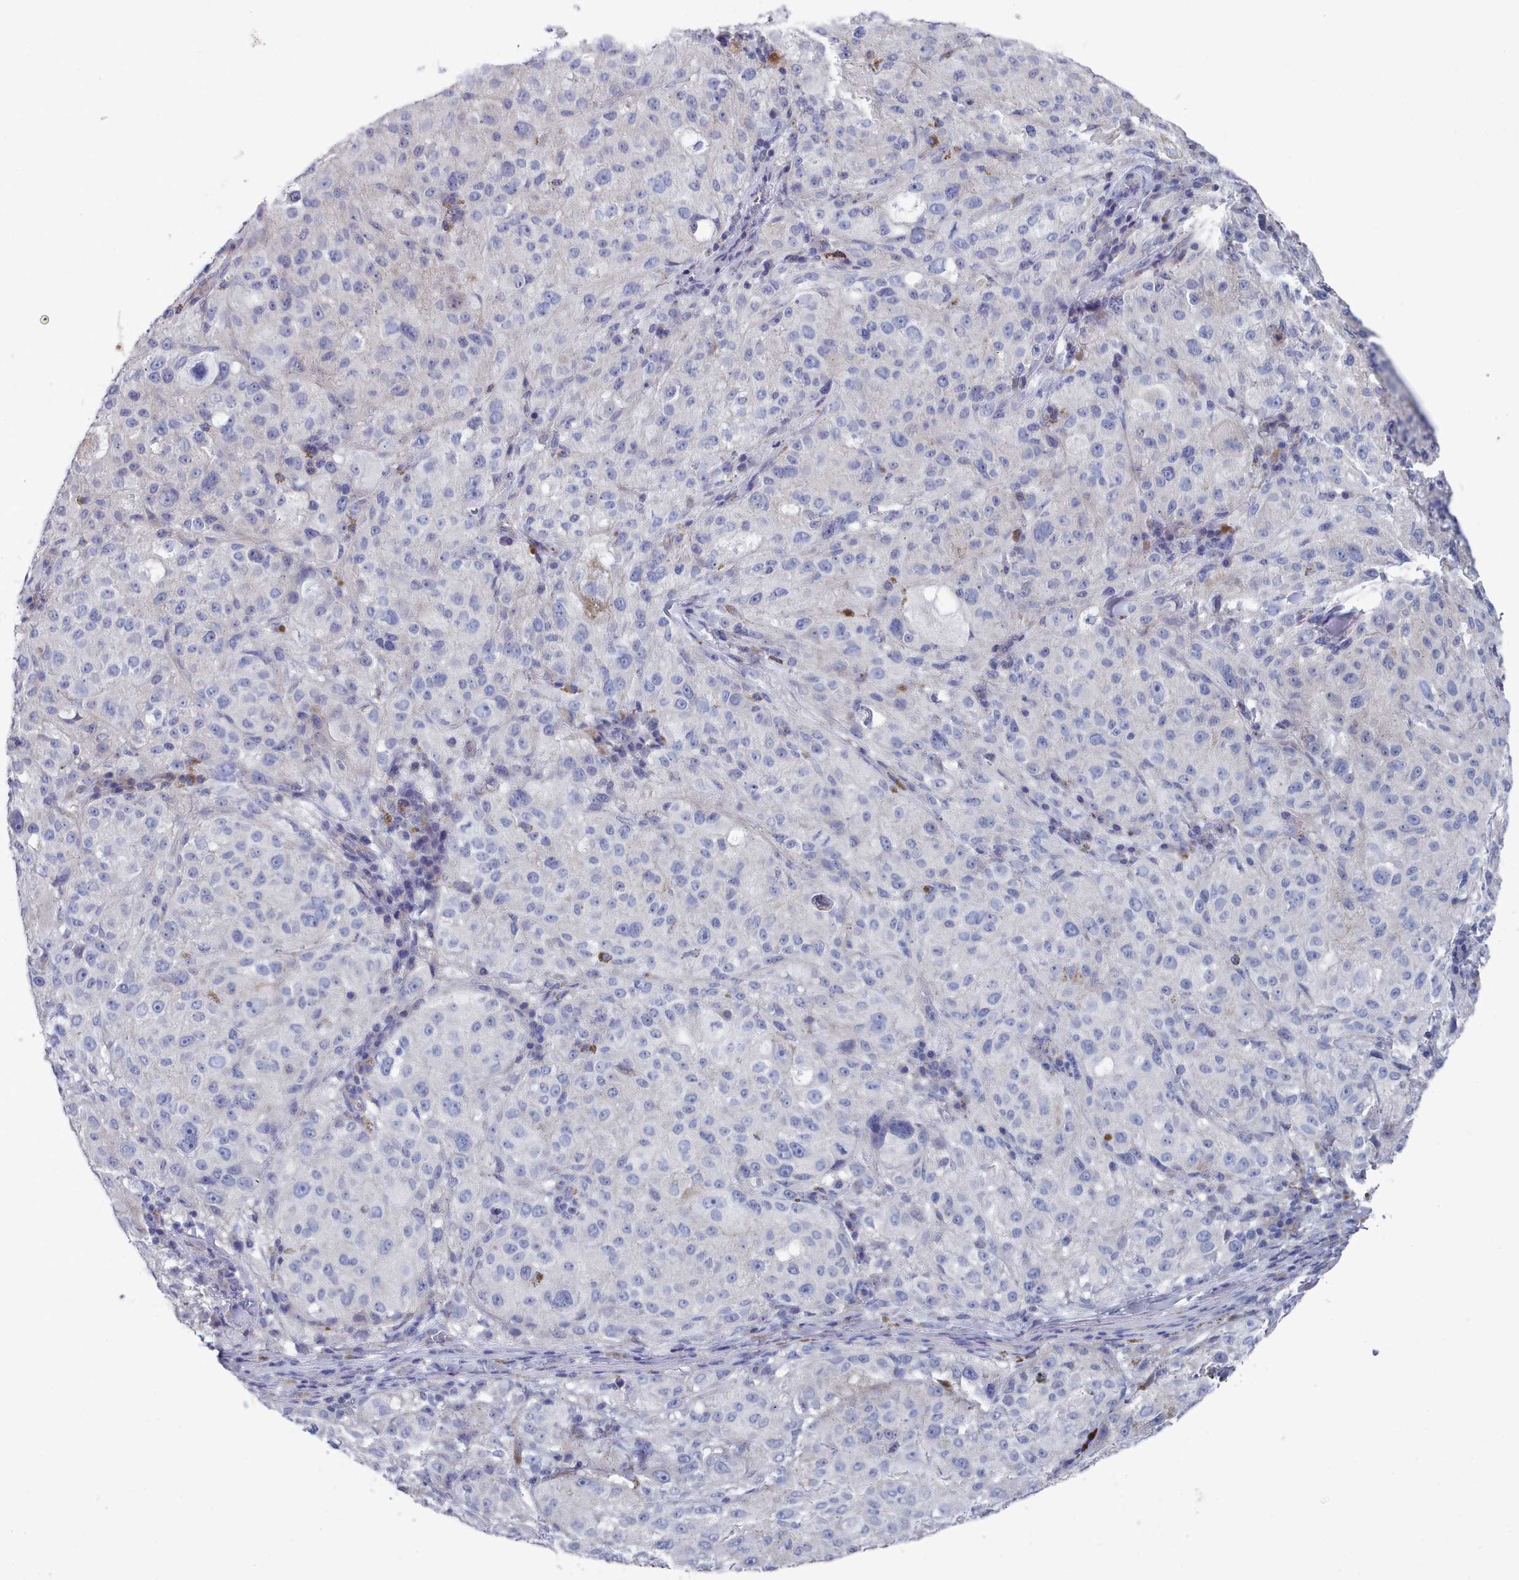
{"staining": {"intensity": "negative", "quantity": "none", "location": "none"}, "tissue": "melanoma", "cell_type": "Tumor cells", "image_type": "cancer", "snomed": [{"axis": "morphology", "description": "Necrosis, NOS"}, {"axis": "morphology", "description": "Malignant melanoma, NOS"}, {"axis": "topography", "description": "Skin"}], "caption": "High magnification brightfield microscopy of melanoma stained with DAB (3,3'-diaminobenzidine) (brown) and counterstained with hematoxylin (blue): tumor cells show no significant staining.", "gene": "PDE4C", "patient": {"sex": "female", "age": 87}}